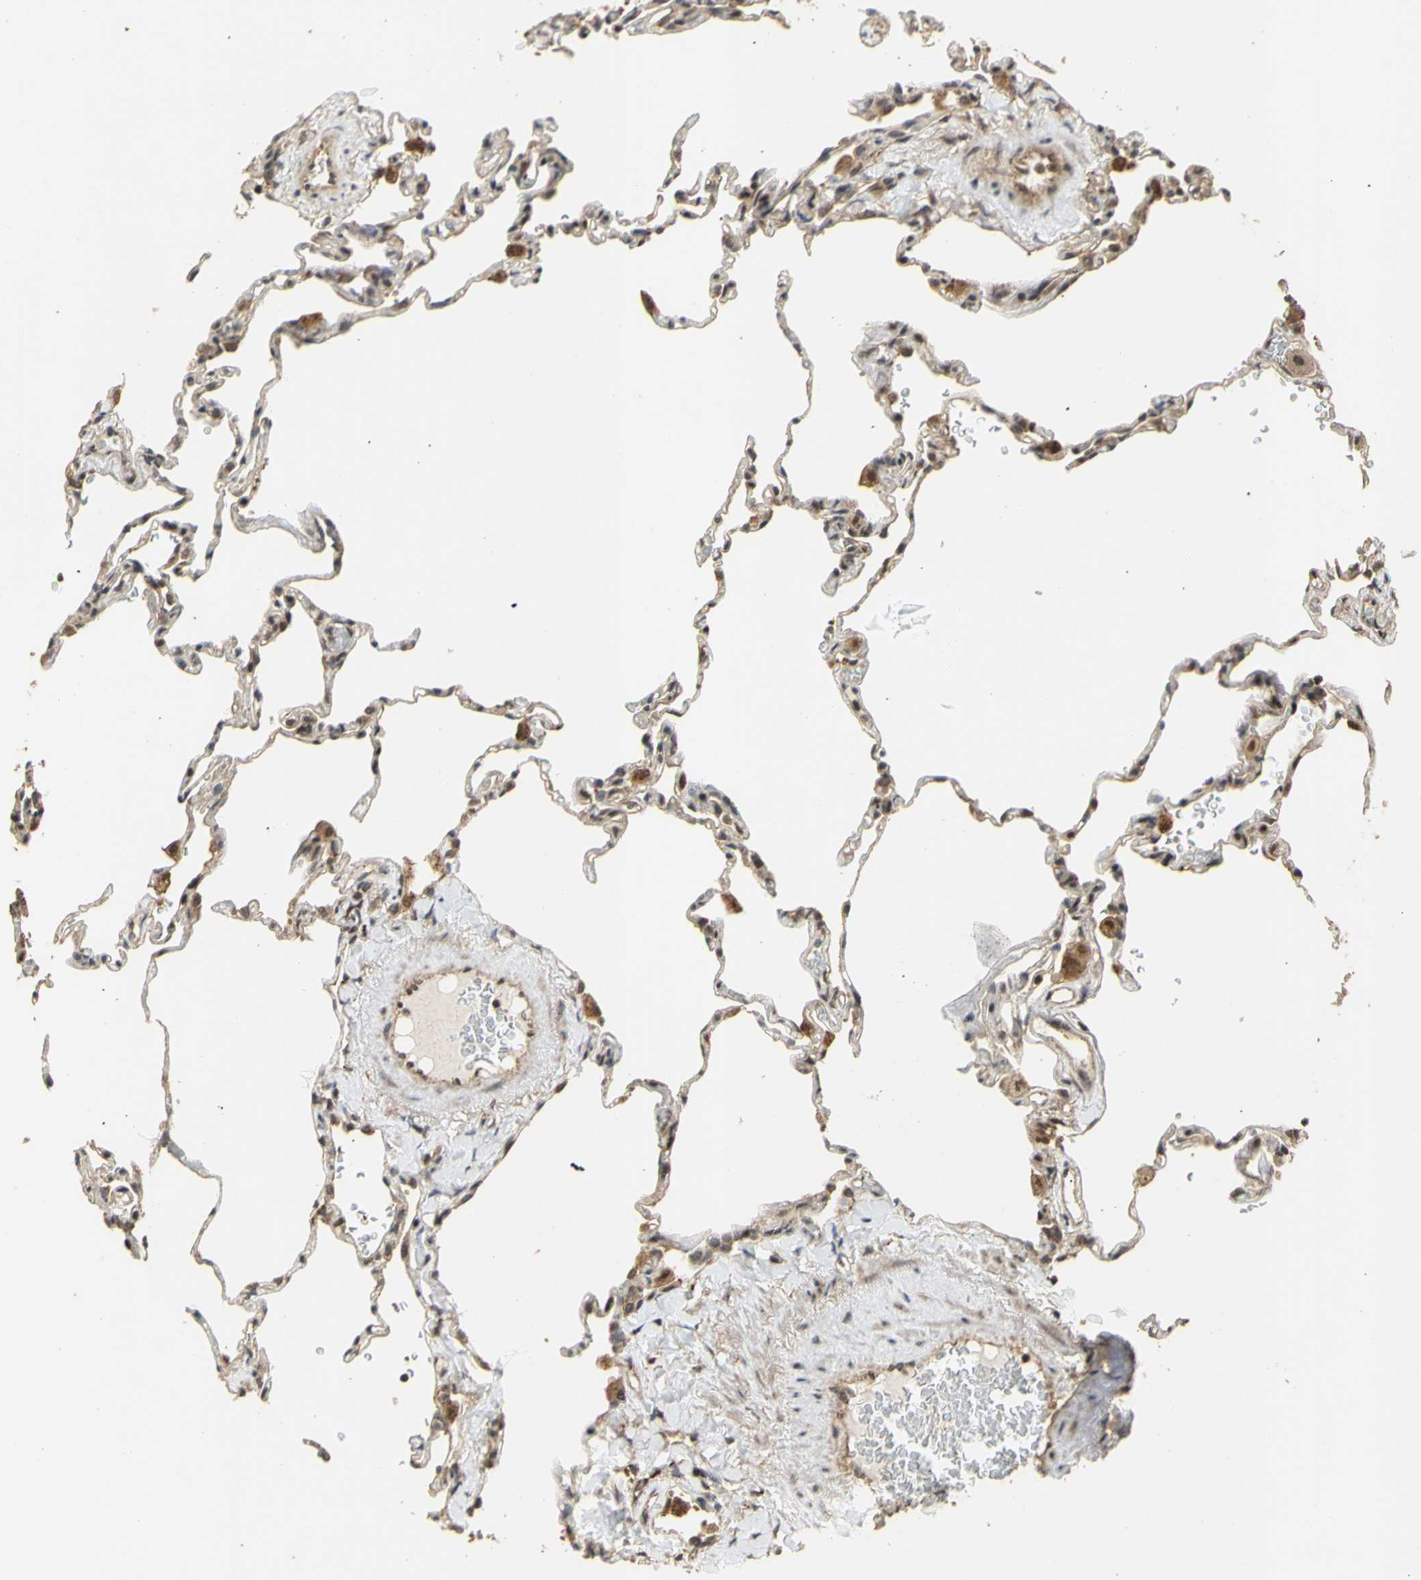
{"staining": {"intensity": "weak", "quantity": ">75%", "location": "cytoplasmic/membranous,nuclear"}, "tissue": "lung", "cell_type": "Alveolar cells", "image_type": "normal", "snomed": [{"axis": "morphology", "description": "Normal tissue, NOS"}, {"axis": "topography", "description": "Lung"}], "caption": "Immunohistochemistry of unremarkable lung demonstrates low levels of weak cytoplasmic/membranous,nuclear positivity in about >75% of alveolar cells.", "gene": "GTF2E2", "patient": {"sex": "male", "age": 59}}